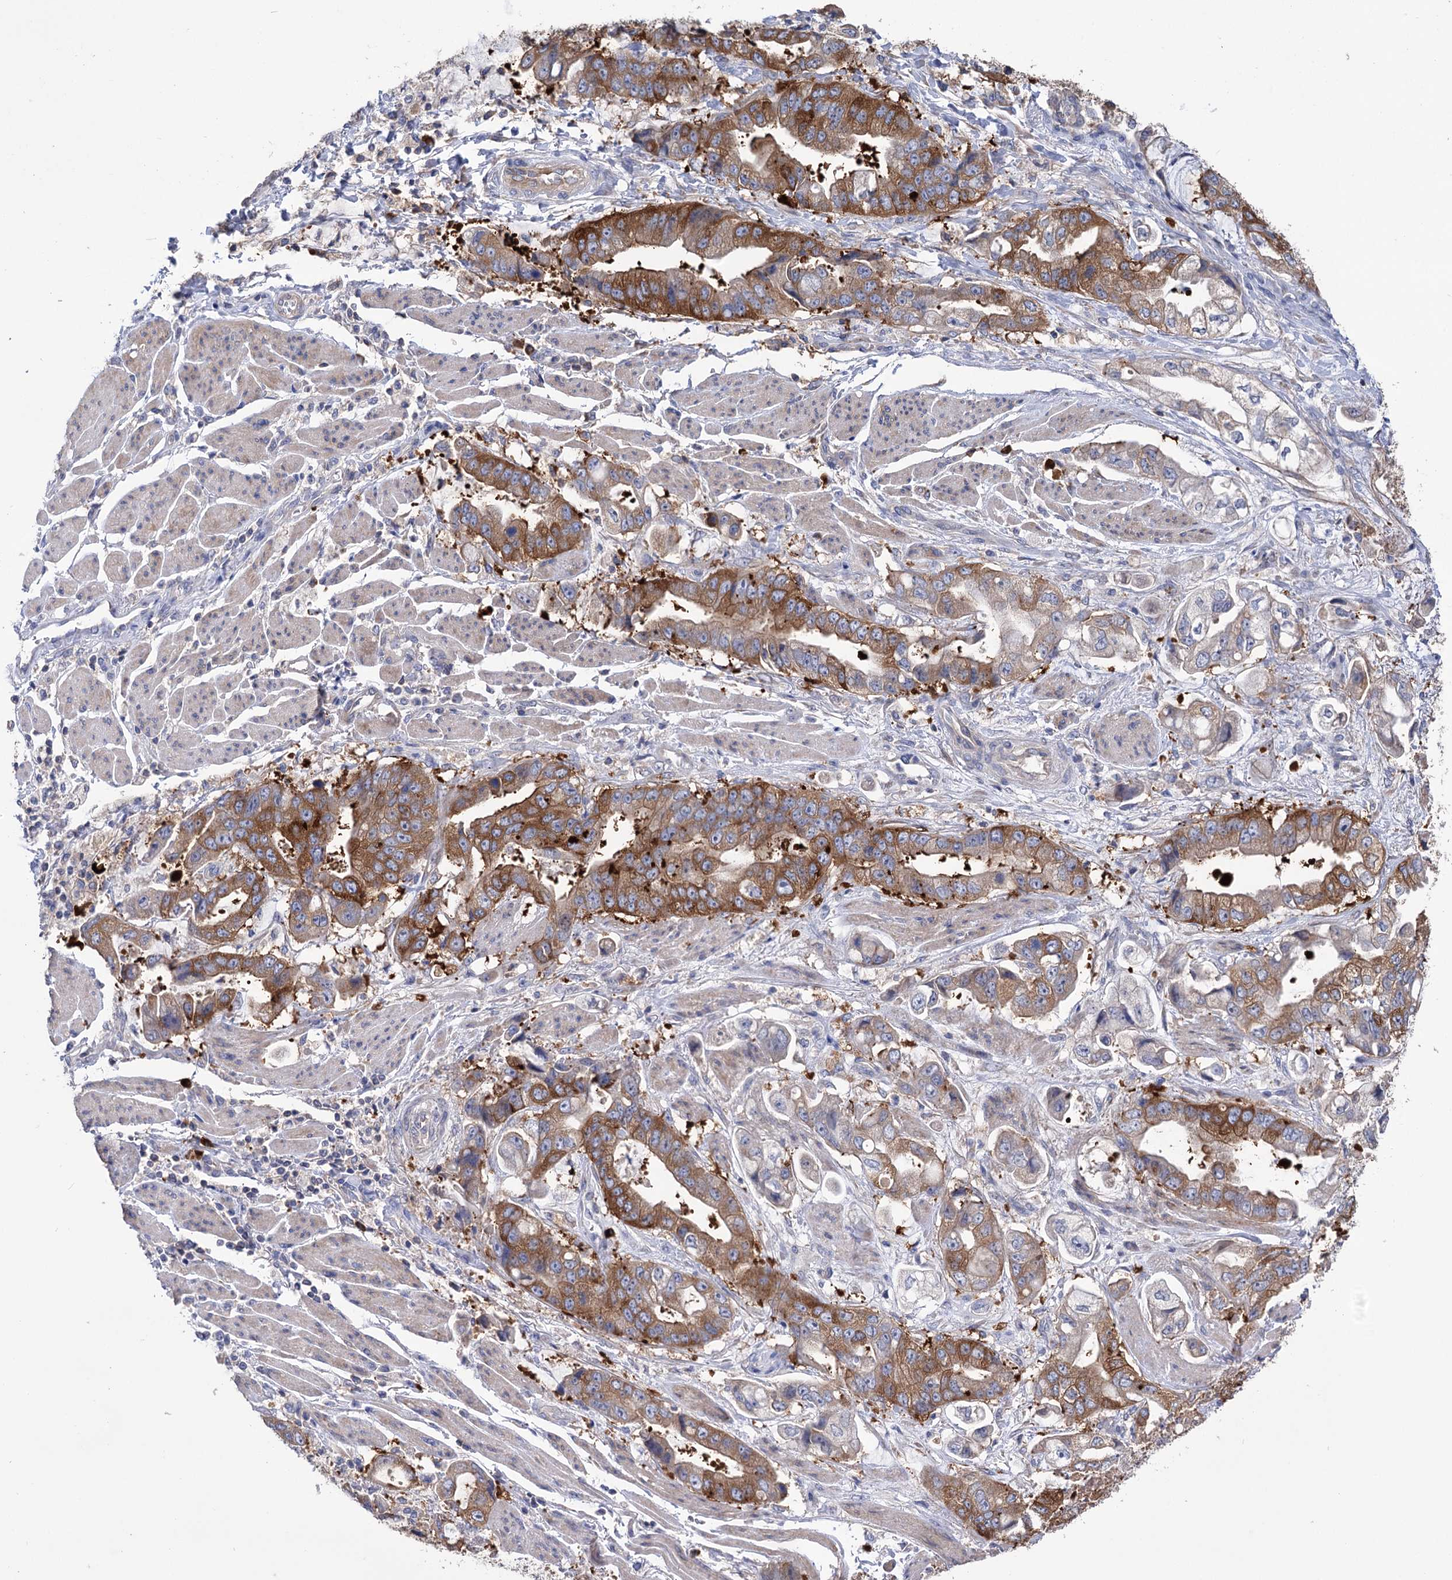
{"staining": {"intensity": "moderate", "quantity": ">75%", "location": "cytoplasmic/membranous"}, "tissue": "stomach cancer", "cell_type": "Tumor cells", "image_type": "cancer", "snomed": [{"axis": "morphology", "description": "Adenocarcinoma, NOS"}, {"axis": "topography", "description": "Stomach"}], "caption": "Moderate cytoplasmic/membranous positivity is seen in about >75% of tumor cells in stomach cancer (adenocarcinoma). (brown staining indicates protein expression, while blue staining denotes nuclei).", "gene": "BBS4", "patient": {"sex": "male", "age": 62}}